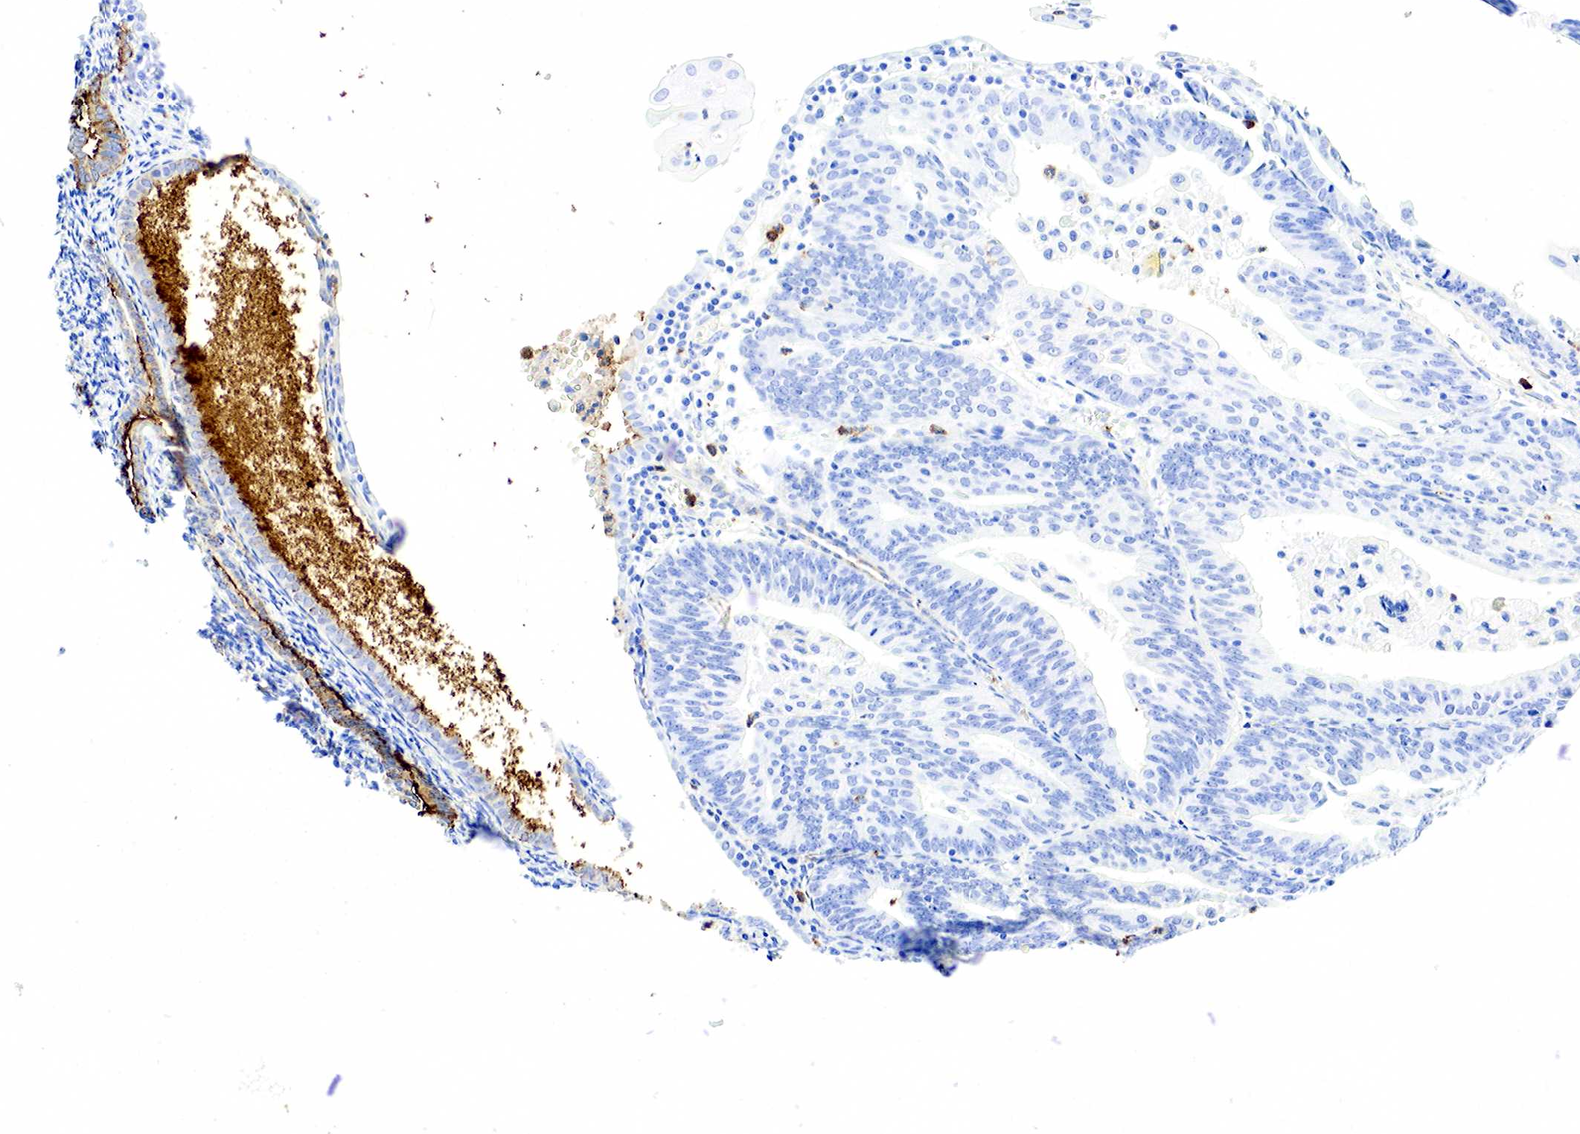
{"staining": {"intensity": "negative", "quantity": "none", "location": "none"}, "tissue": "endometrial cancer", "cell_type": "Tumor cells", "image_type": "cancer", "snomed": [{"axis": "morphology", "description": "Adenocarcinoma, NOS"}, {"axis": "topography", "description": "Endometrium"}], "caption": "Protein analysis of endometrial cancer demonstrates no significant positivity in tumor cells. The staining was performed using DAB to visualize the protein expression in brown, while the nuclei were stained in blue with hematoxylin (Magnification: 20x).", "gene": "FUT4", "patient": {"sex": "female", "age": 56}}